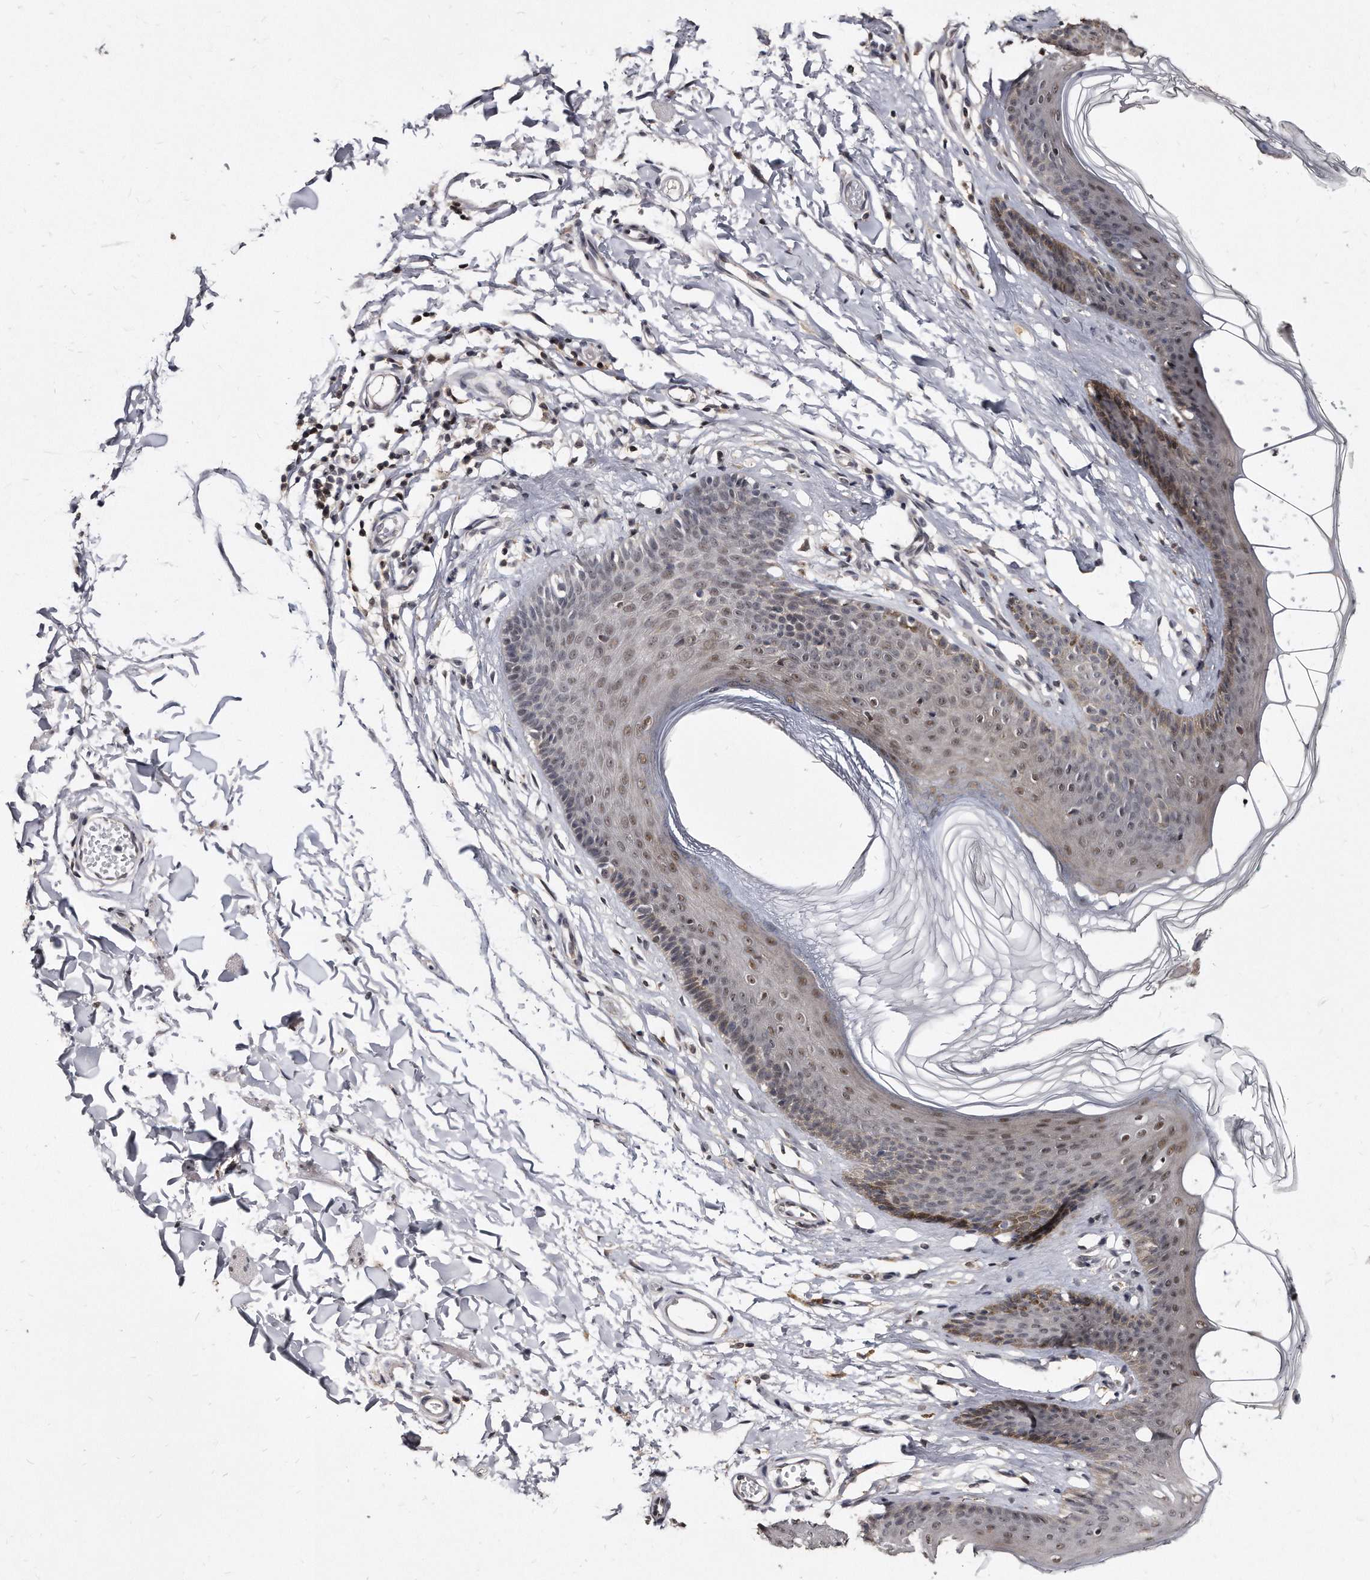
{"staining": {"intensity": "weak", "quantity": ">75%", "location": "nuclear"}, "tissue": "skin", "cell_type": "Epidermal cells", "image_type": "normal", "snomed": [{"axis": "morphology", "description": "Normal tissue, NOS"}, {"axis": "morphology", "description": "Squamous cell carcinoma, NOS"}, {"axis": "topography", "description": "Vulva"}], "caption": "Weak nuclear expression is present in approximately >75% of epidermal cells in normal skin. (DAB IHC with brightfield microscopy, high magnification).", "gene": "KLHDC3", "patient": {"sex": "female", "age": 85}}